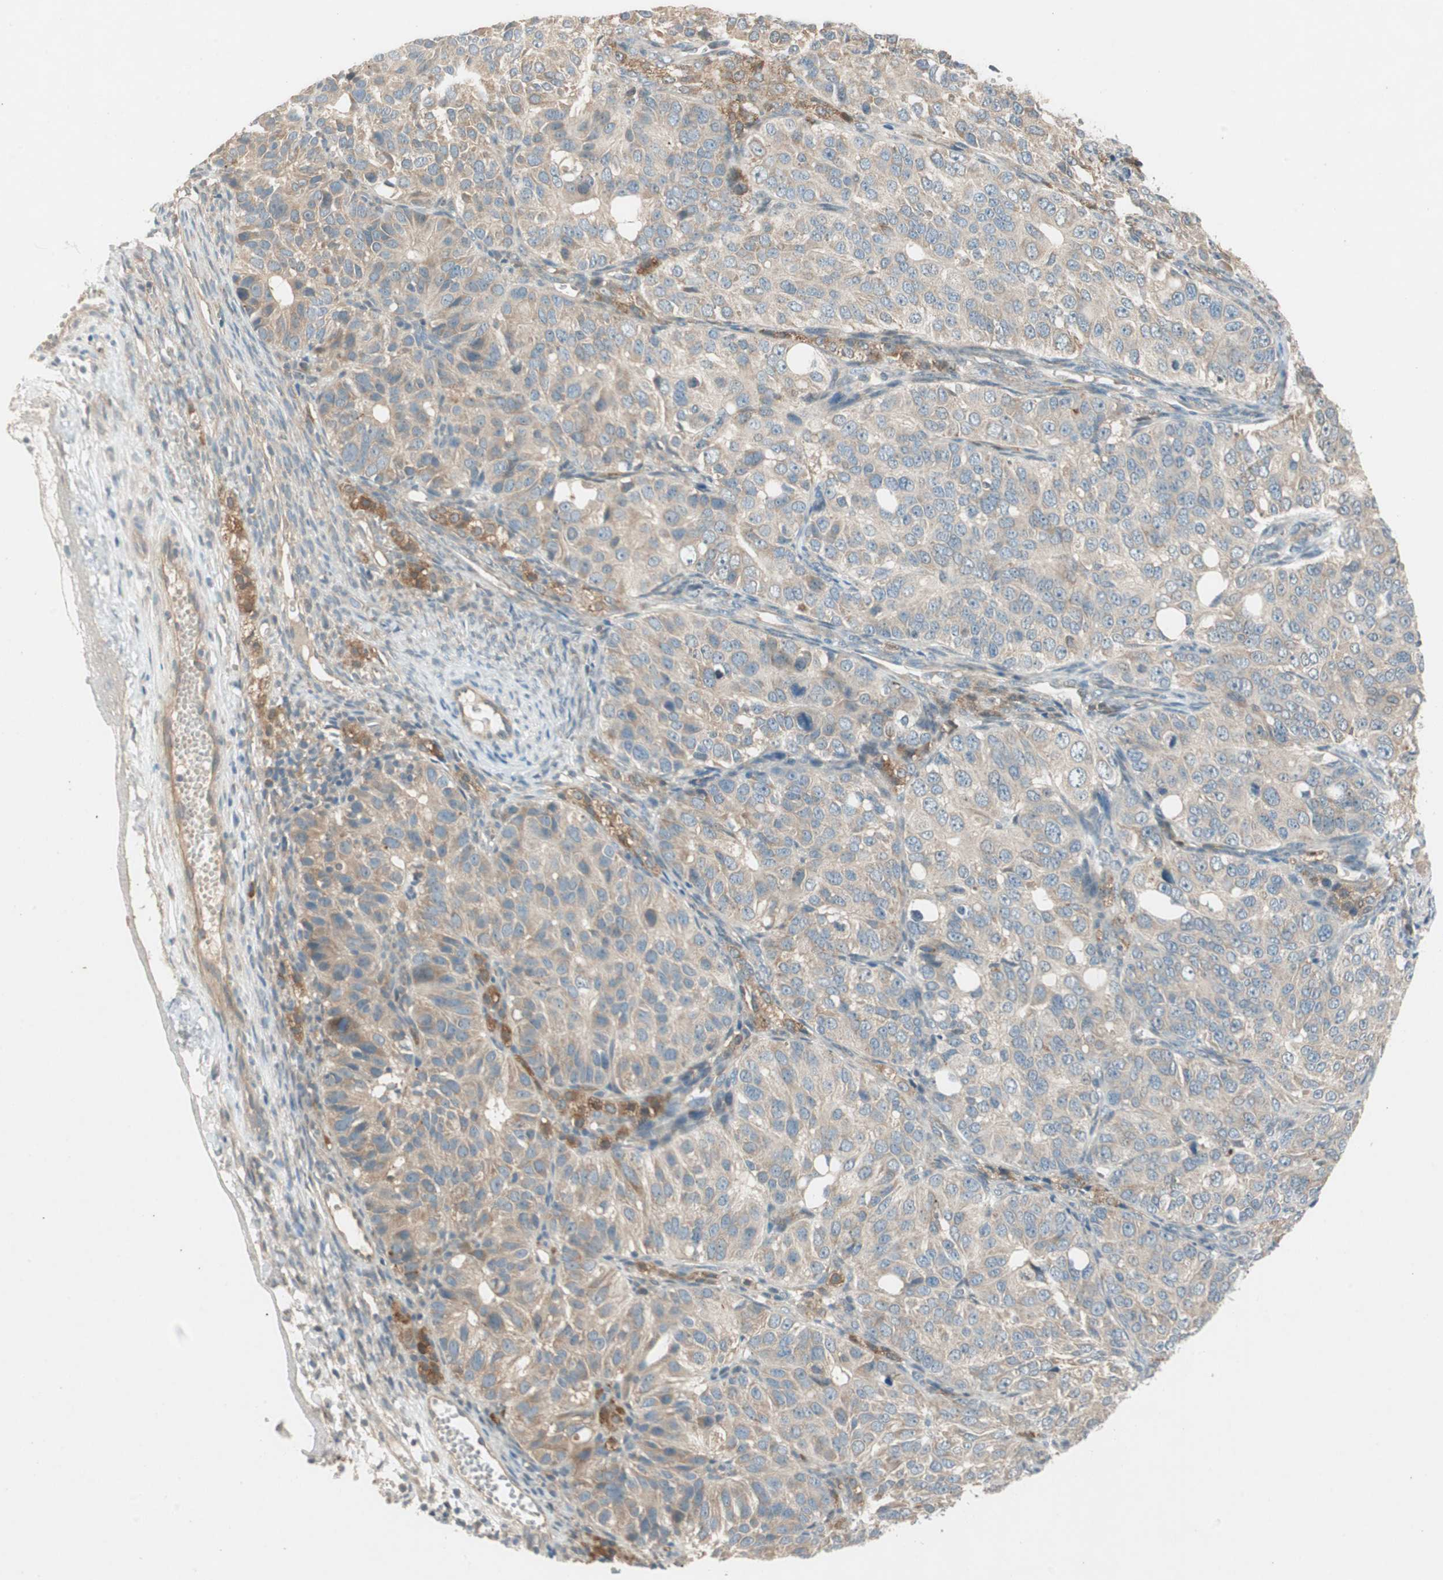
{"staining": {"intensity": "weak", "quantity": ">75%", "location": "cytoplasmic/membranous"}, "tissue": "ovarian cancer", "cell_type": "Tumor cells", "image_type": "cancer", "snomed": [{"axis": "morphology", "description": "Carcinoma, endometroid"}, {"axis": "topography", "description": "Ovary"}], "caption": "There is low levels of weak cytoplasmic/membranous positivity in tumor cells of ovarian cancer, as demonstrated by immunohistochemical staining (brown color).", "gene": "NCLN", "patient": {"sex": "female", "age": 51}}